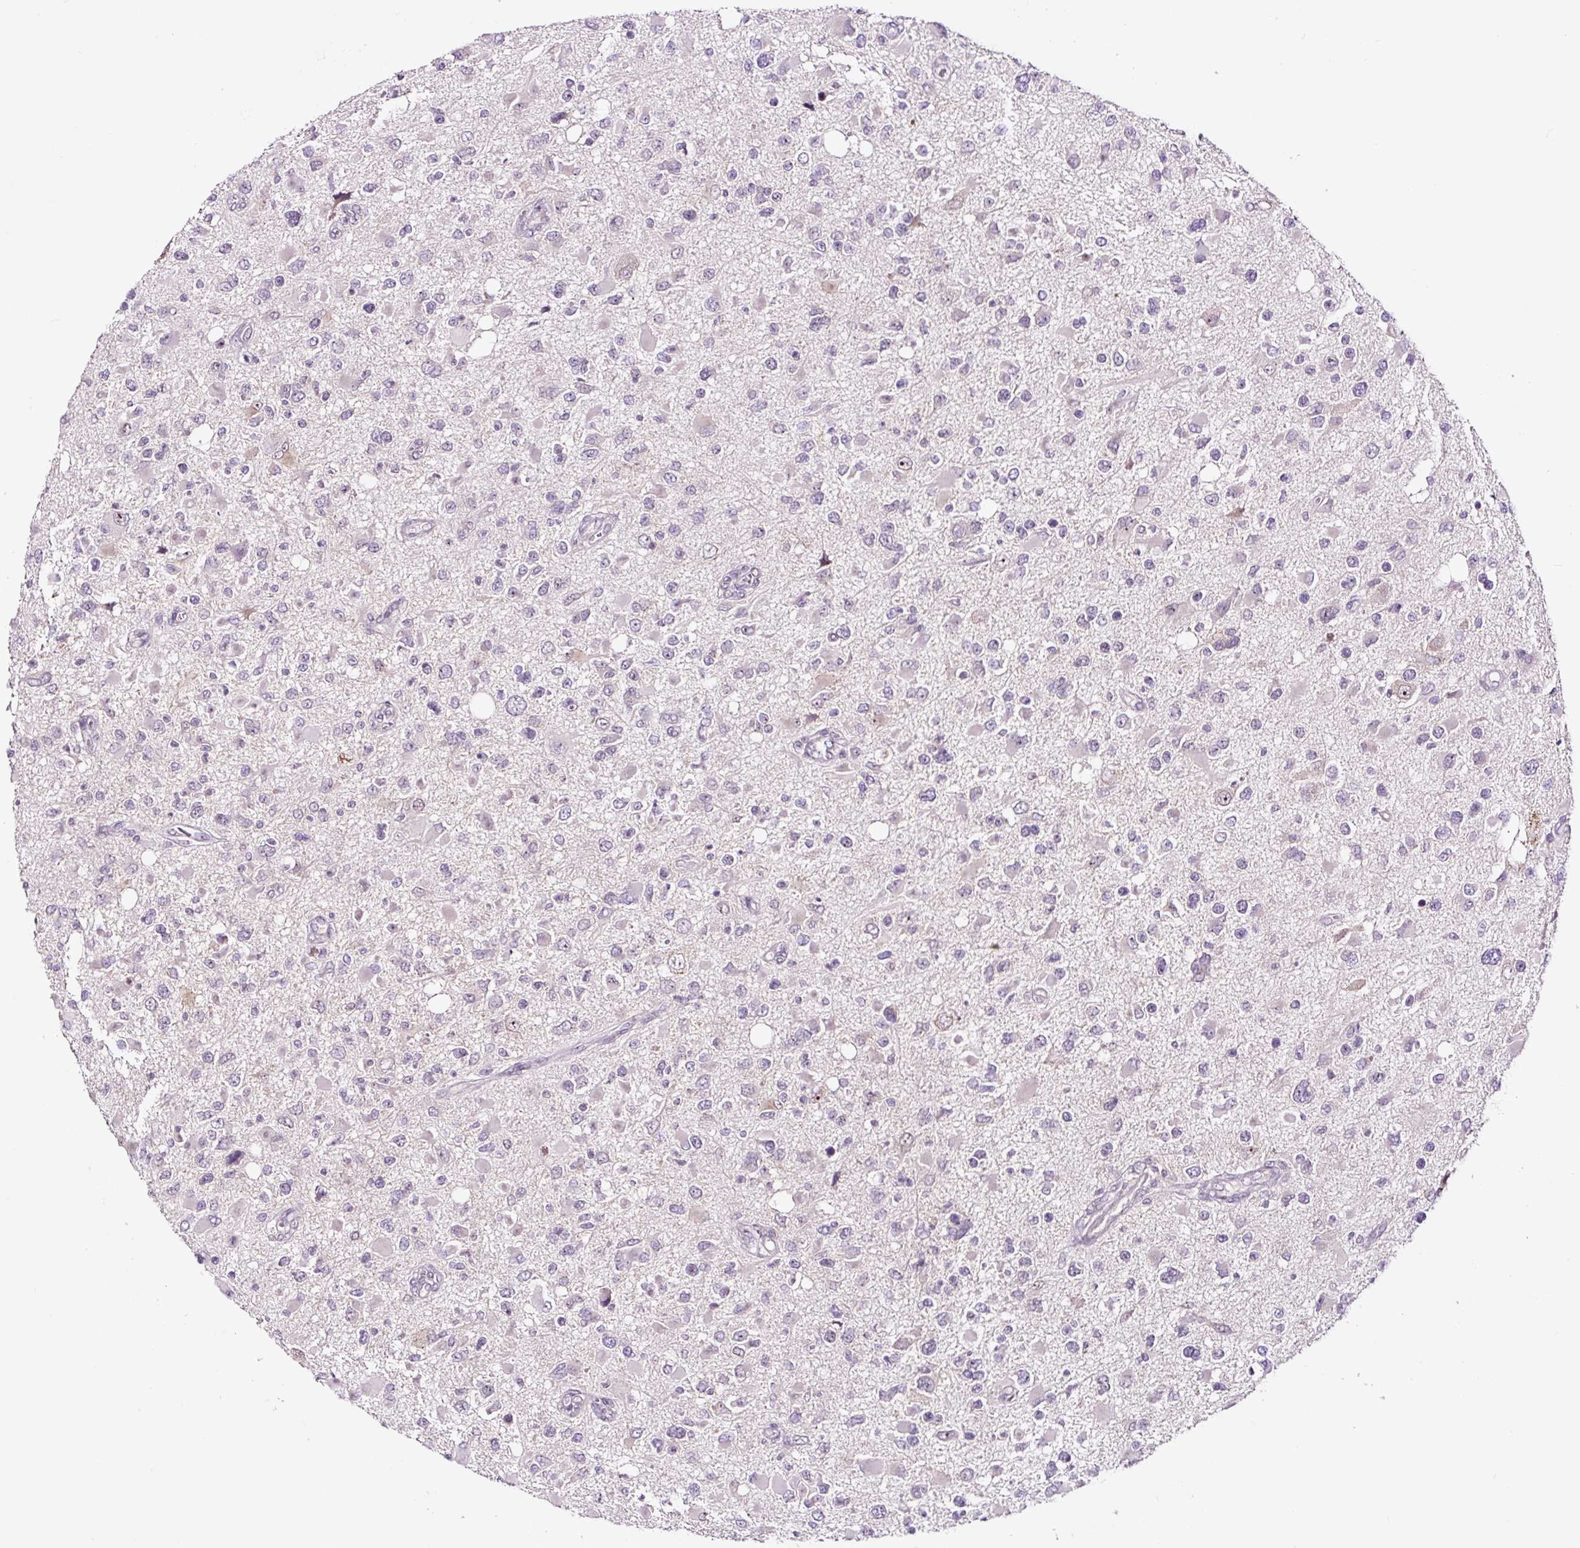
{"staining": {"intensity": "negative", "quantity": "none", "location": "none"}, "tissue": "glioma", "cell_type": "Tumor cells", "image_type": "cancer", "snomed": [{"axis": "morphology", "description": "Glioma, malignant, High grade"}, {"axis": "topography", "description": "Brain"}], "caption": "Immunohistochemical staining of glioma shows no significant positivity in tumor cells.", "gene": "NOM1", "patient": {"sex": "male", "age": 53}}